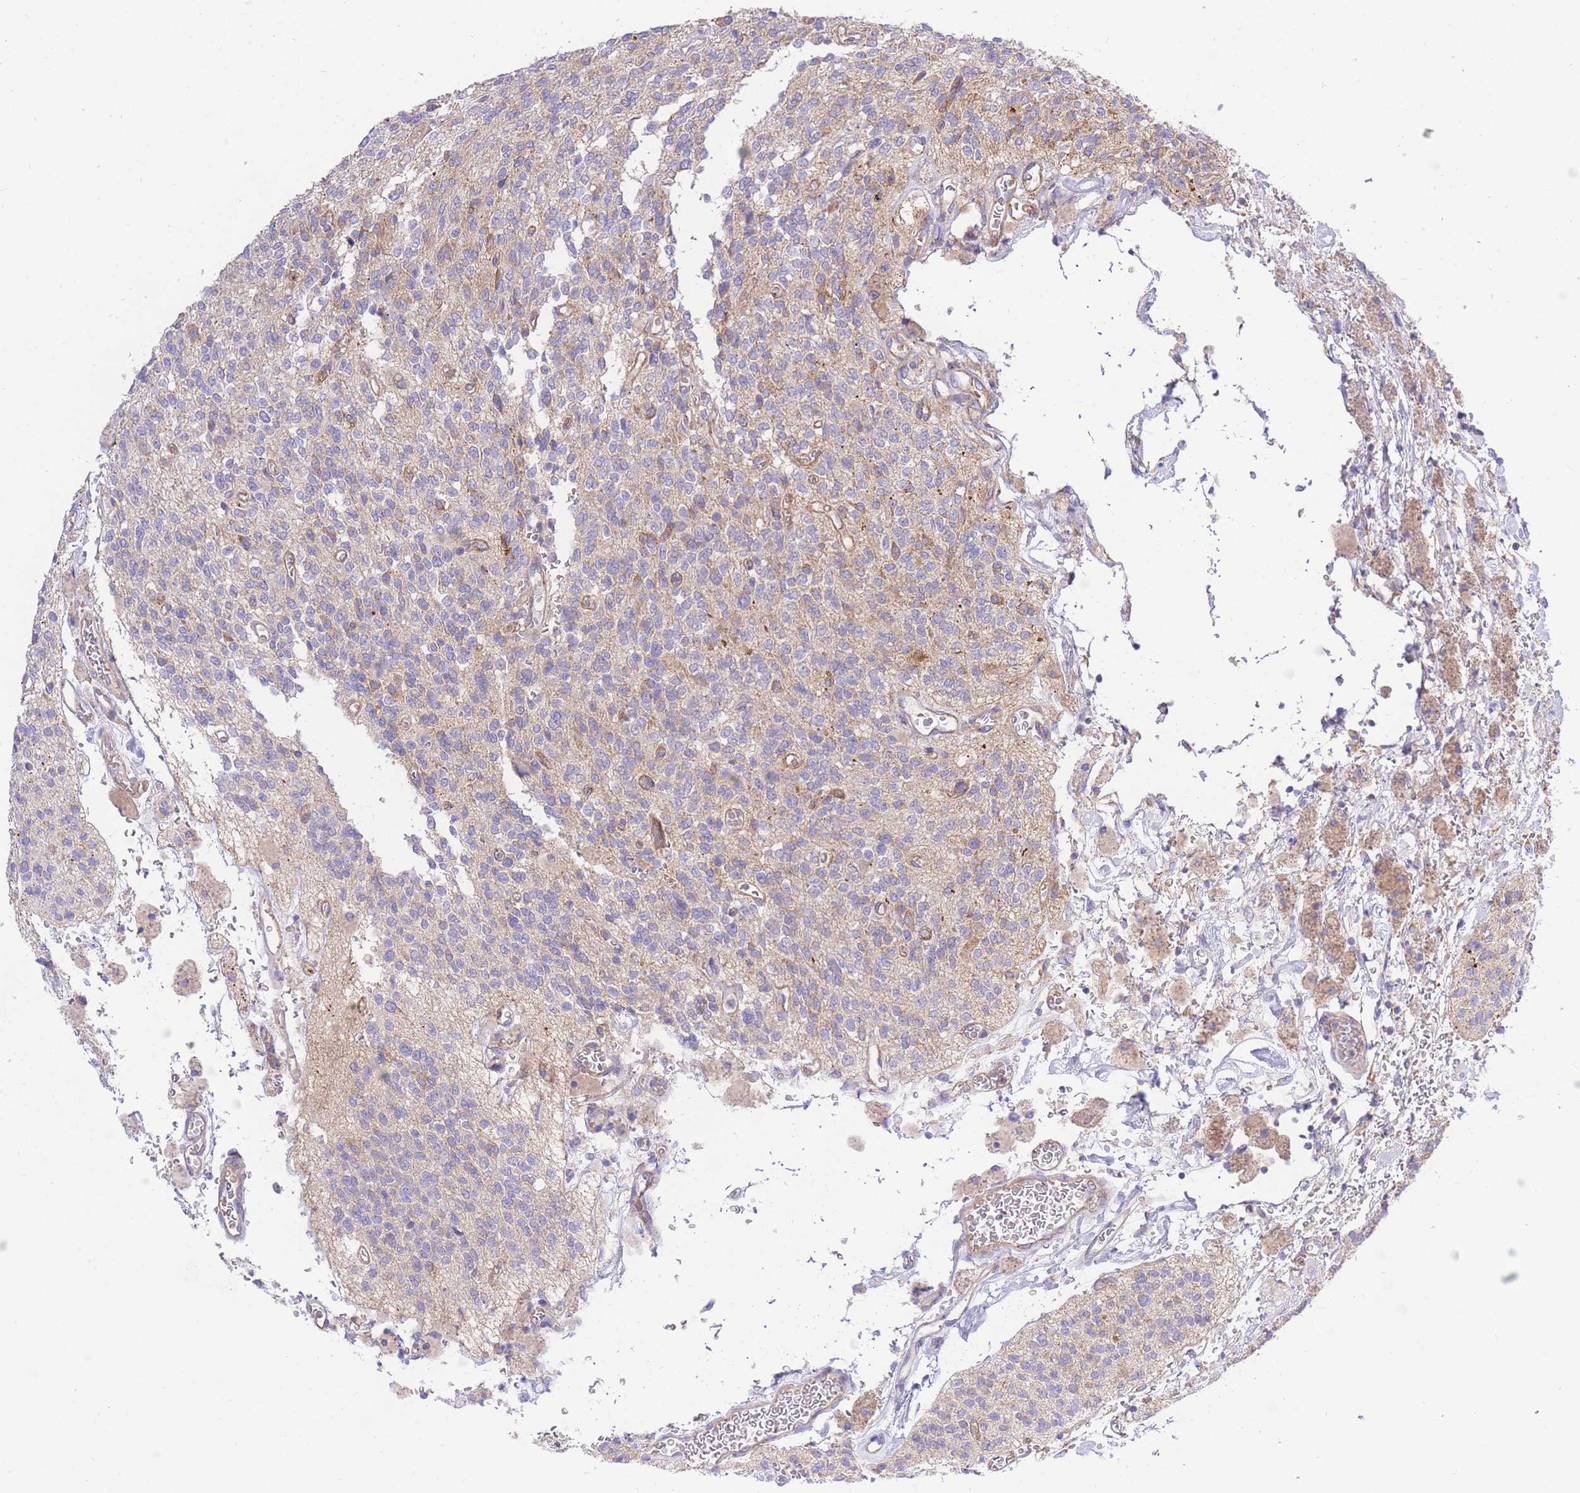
{"staining": {"intensity": "negative", "quantity": "none", "location": "none"}, "tissue": "glioma", "cell_type": "Tumor cells", "image_type": "cancer", "snomed": [{"axis": "morphology", "description": "Glioma, malignant, High grade"}, {"axis": "topography", "description": "Brain"}], "caption": "IHC micrograph of neoplastic tissue: glioma stained with DAB (3,3'-diaminobenzidine) reveals no significant protein expression in tumor cells.", "gene": "INSYN2B", "patient": {"sex": "male", "age": 34}}